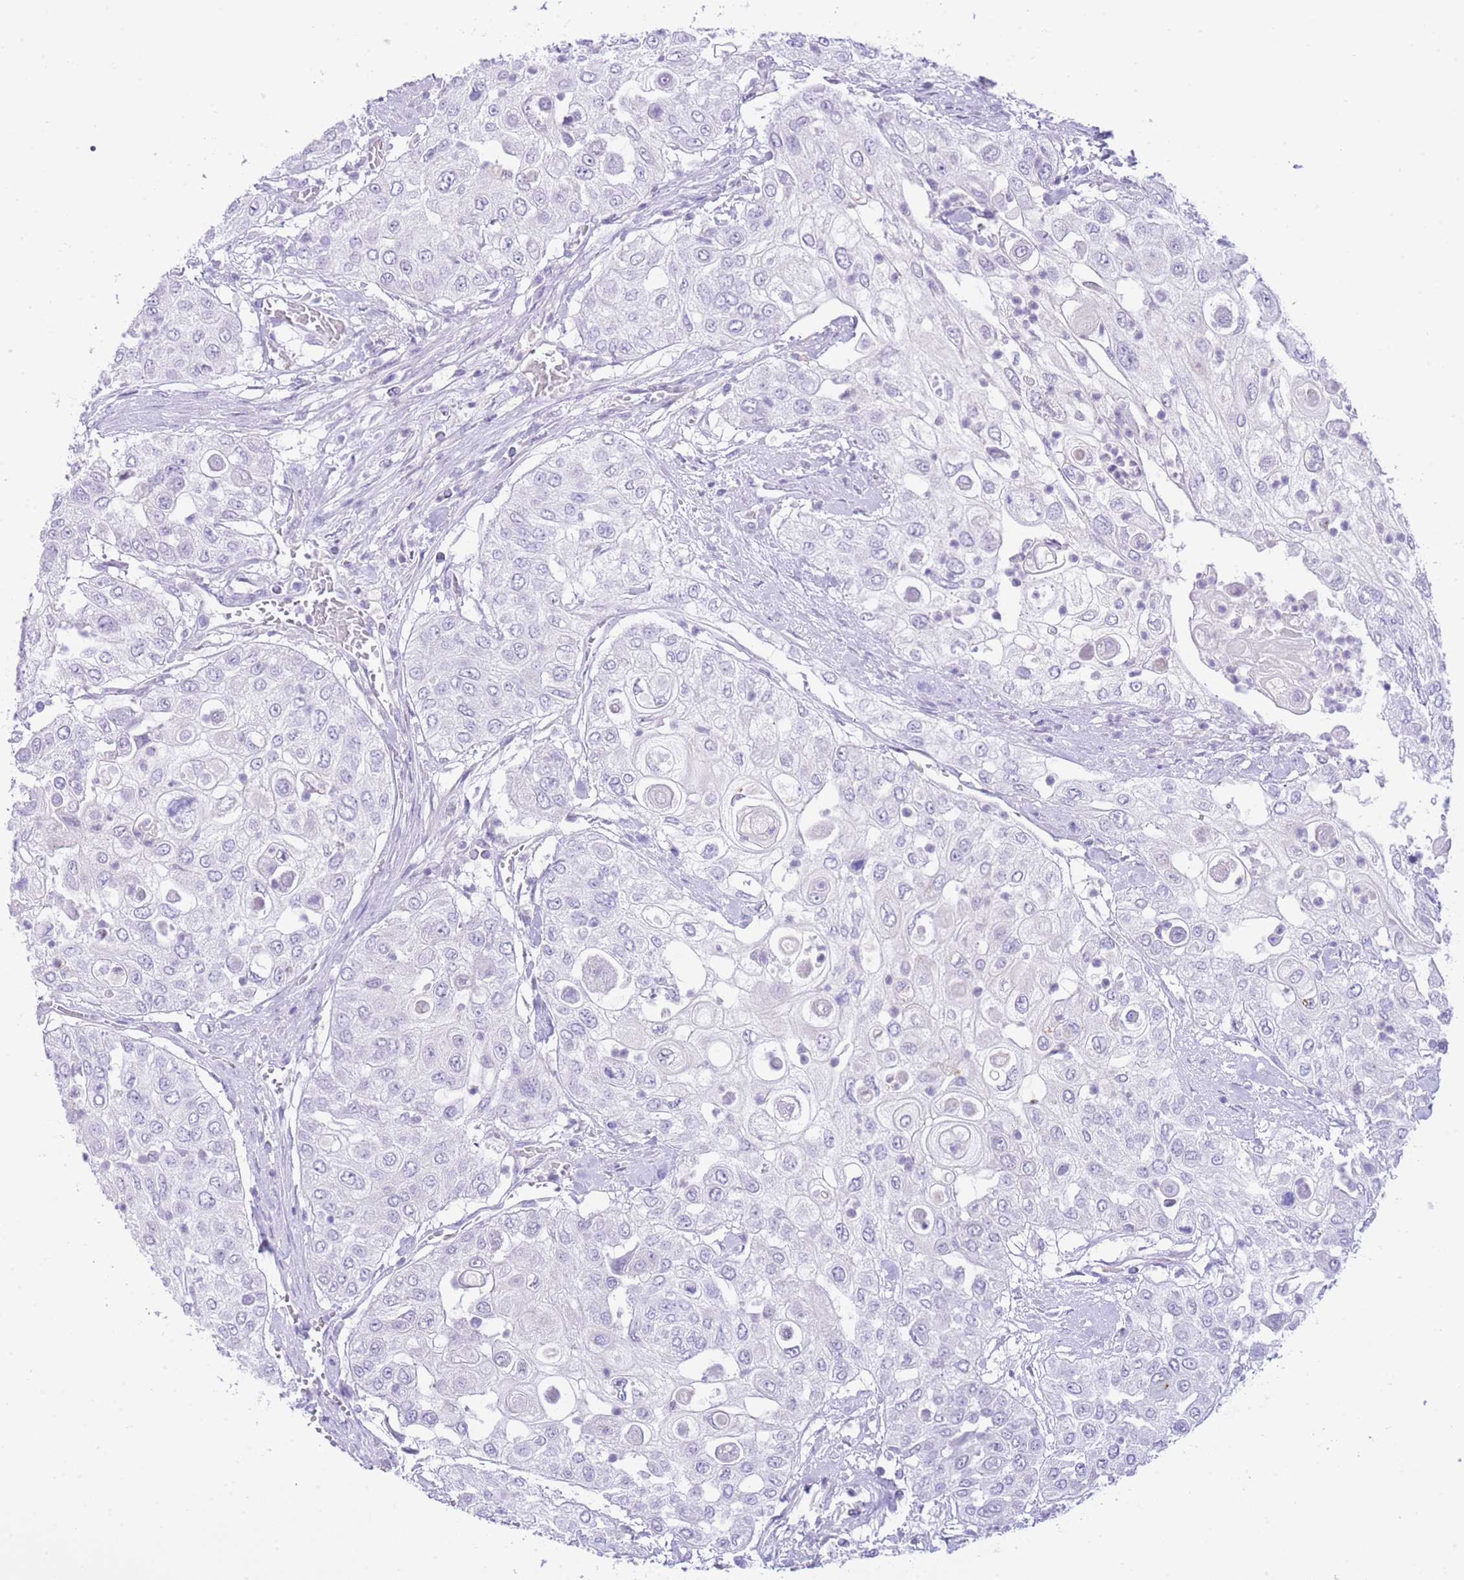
{"staining": {"intensity": "negative", "quantity": "none", "location": "none"}, "tissue": "urothelial cancer", "cell_type": "Tumor cells", "image_type": "cancer", "snomed": [{"axis": "morphology", "description": "Urothelial carcinoma, High grade"}, {"axis": "topography", "description": "Urinary bladder"}], "caption": "DAB (3,3'-diaminobenzidine) immunohistochemical staining of human urothelial cancer displays no significant expression in tumor cells.", "gene": "ZNF212", "patient": {"sex": "female", "age": 79}}